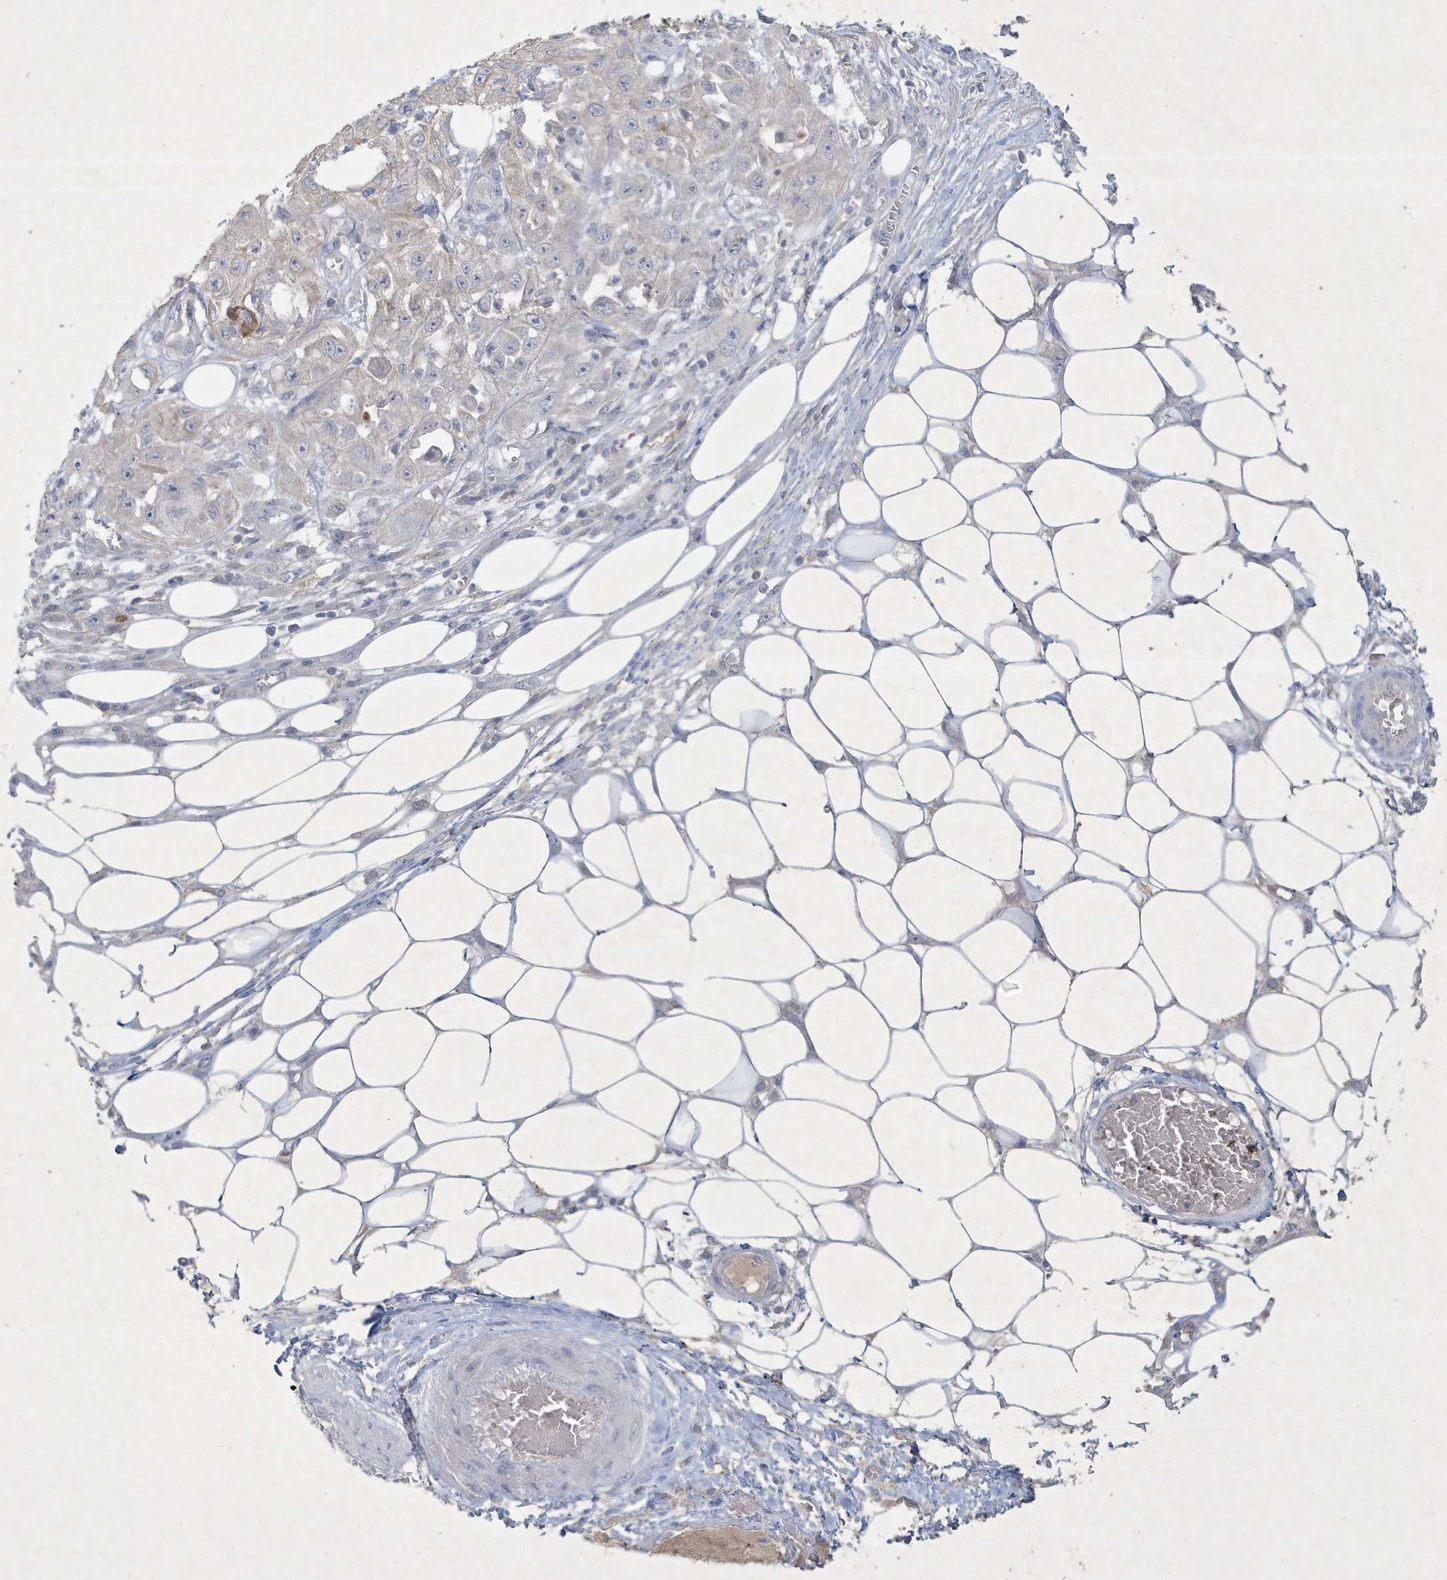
{"staining": {"intensity": "negative", "quantity": "none", "location": "none"}, "tissue": "skin cancer", "cell_type": "Tumor cells", "image_type": "cancer", "snomed": [{"axis": "morphology", "description": "Squamous cell carcinoma, NOS"}, {"axis": "morphology", "description": "Squamous cell carcinoma, metastatic, NOS"}, {"axis": "topography", "description": "Skin"}, {"axis": "topography", "description": "Lymph node"}], "caption": "Immunohistochemistry (IHC) image of skin cancer stained for a protein (brown), which shows no positivity in tumor cells.", "gene": "CCDC24", "patient": {"sex": "male", "age": 75}}